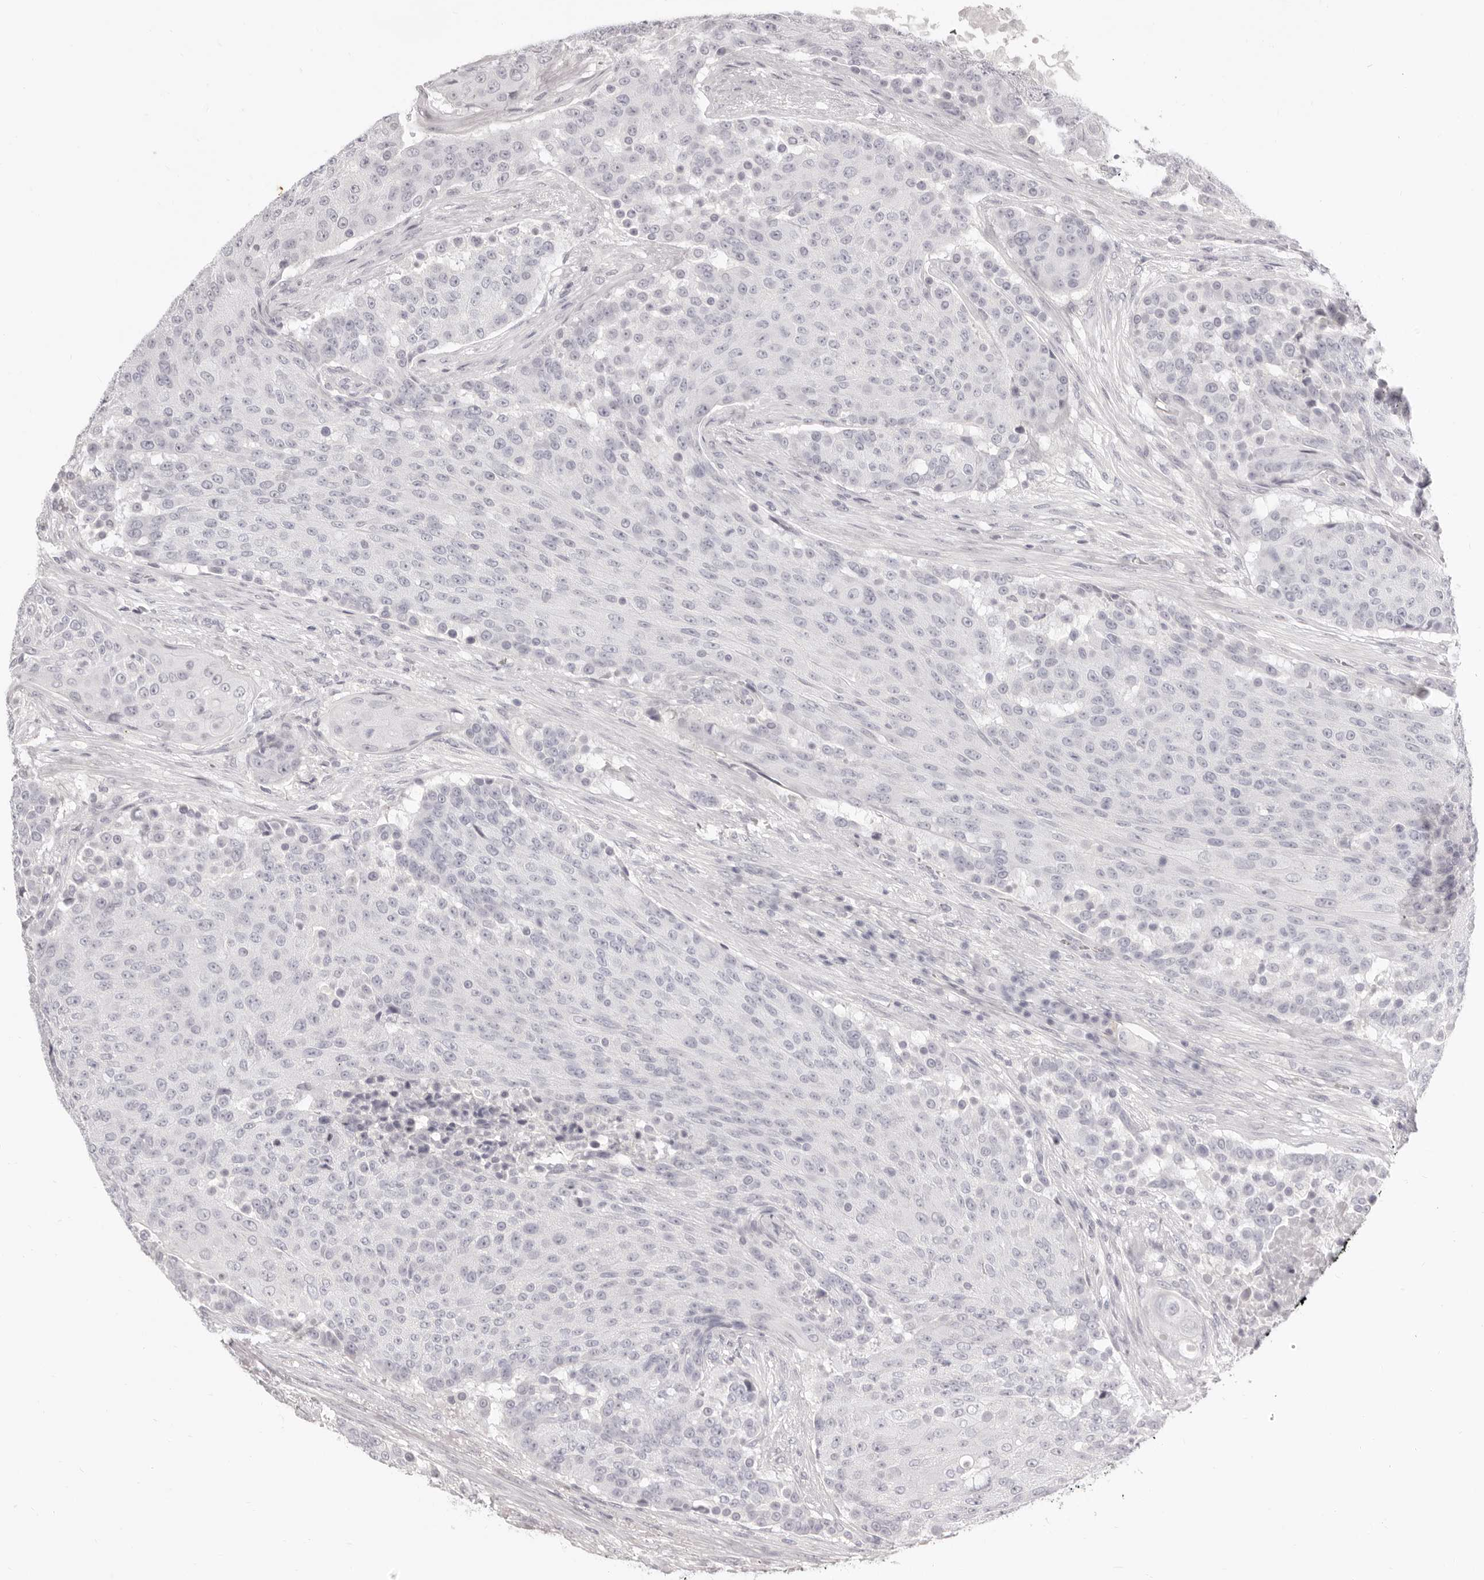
{"staining": {"intensity": "negative", "quantity": "none", "location": "none"}, "tissue": "urothelial cancer", "cell_type": "Tumor cells", "image_type": "cancer", "snomed": [{"axis": "morphology", "description": "Urothelial carcinoma, High grade"}, {"axis": "topography", "description": "Urinary bladder"}], "caption": "Immunohistochemistry histopathology image of urothelial cancer stained for a protein (brown), which displays no positivity in tumor cells.", "gene": "FABP1", "patient": {"sex": "female", "age": 63}}